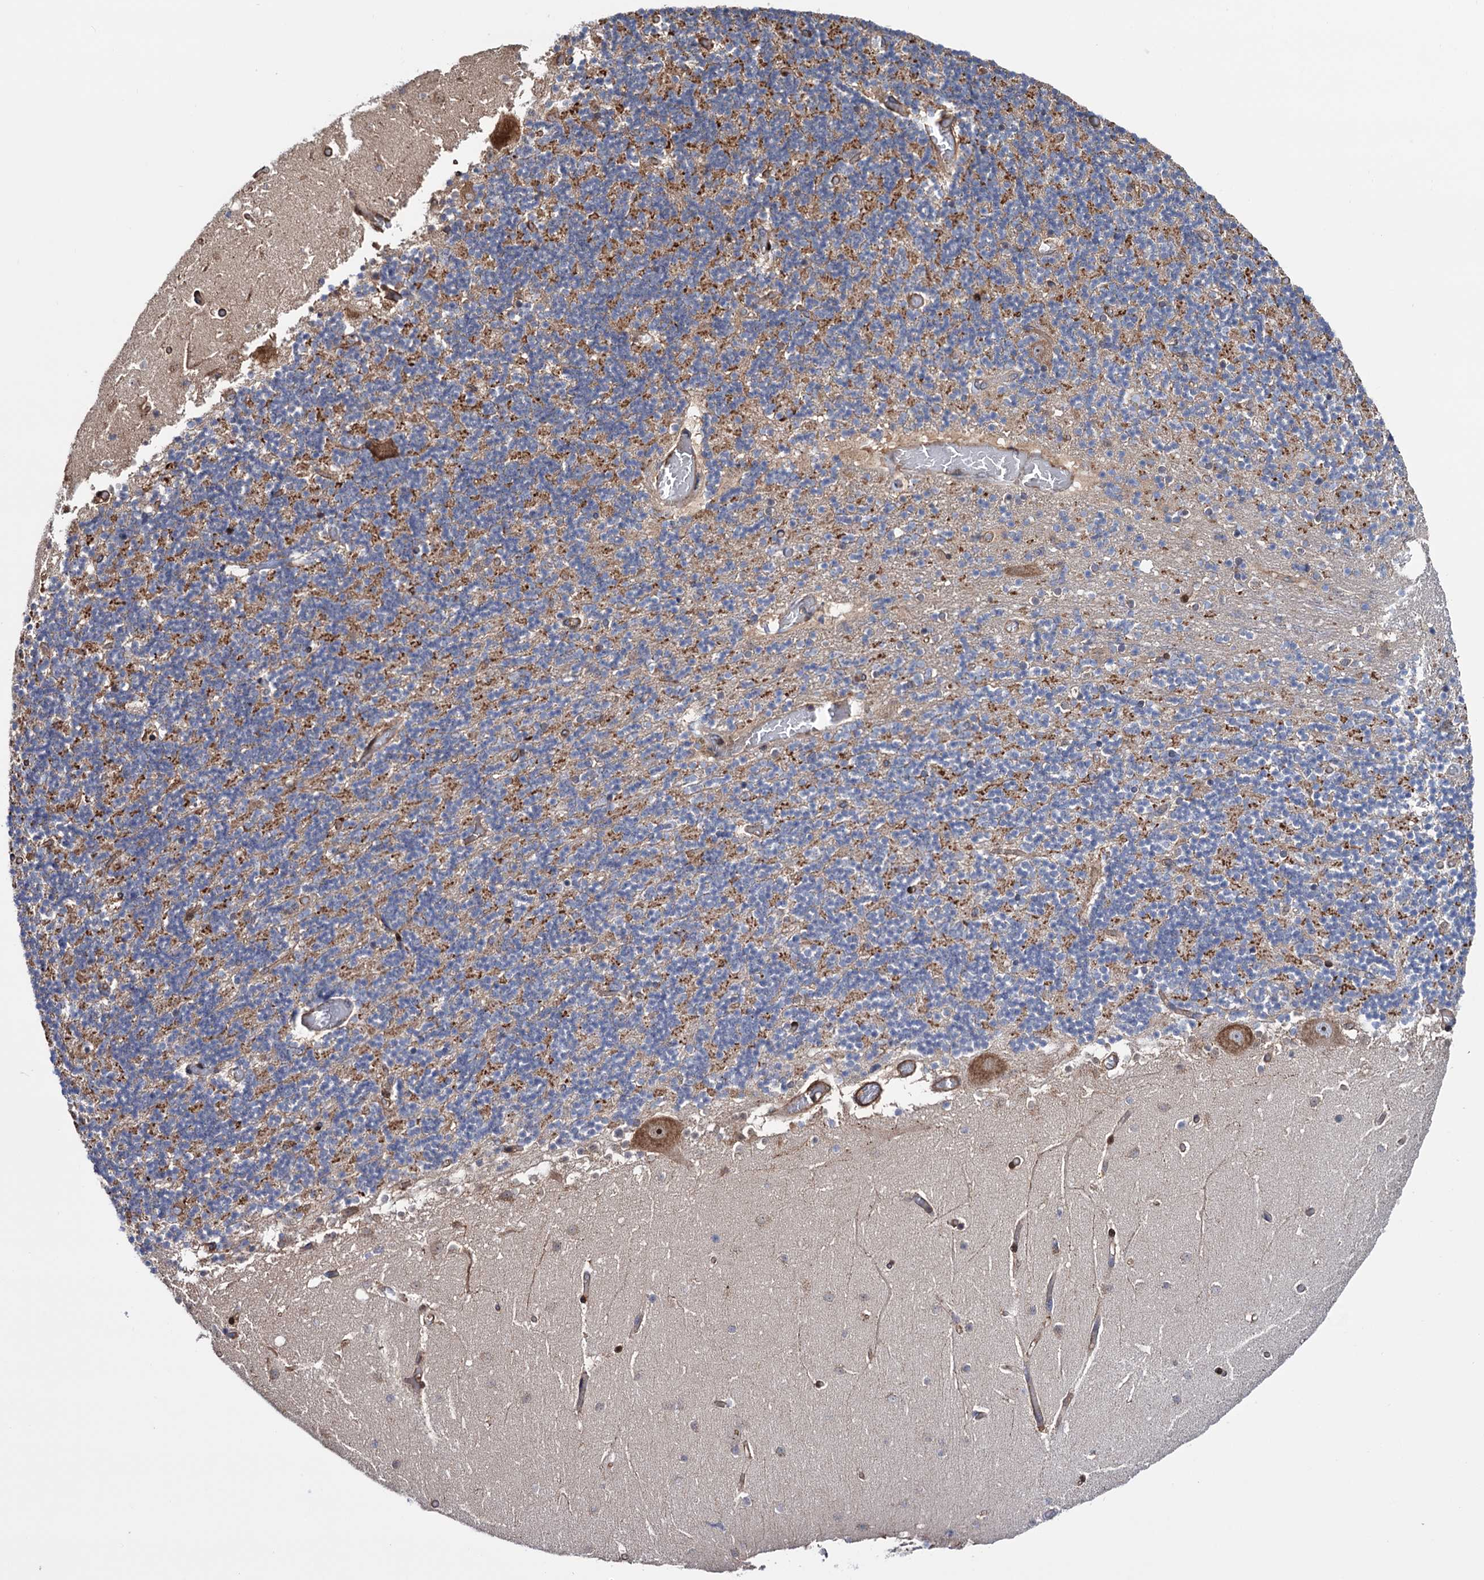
{"staining": {"intensity": "moderate", "quantity": "25%-75%", "location": "cytoplasmic/membranous"}, "tissue": "cerebellum", "cell_type": "Cells in granular layer", "image_type": "normal", "snomed": [{"axis": "morphology", "description": "Normal tissue, NOS"}, {"axis": "topography", "description": "Cerebellum"}], "caption": "Immunohistochemistry histopathology image of normal human cerebellum stained for a protein (brown), which exhibits medium levels of moderate cytoplasmic/membranous expression in approximately 25%-75% of cells in granular layer.", "gene": "FERMT2", "patient": {"sex": "female", "age": 28}}